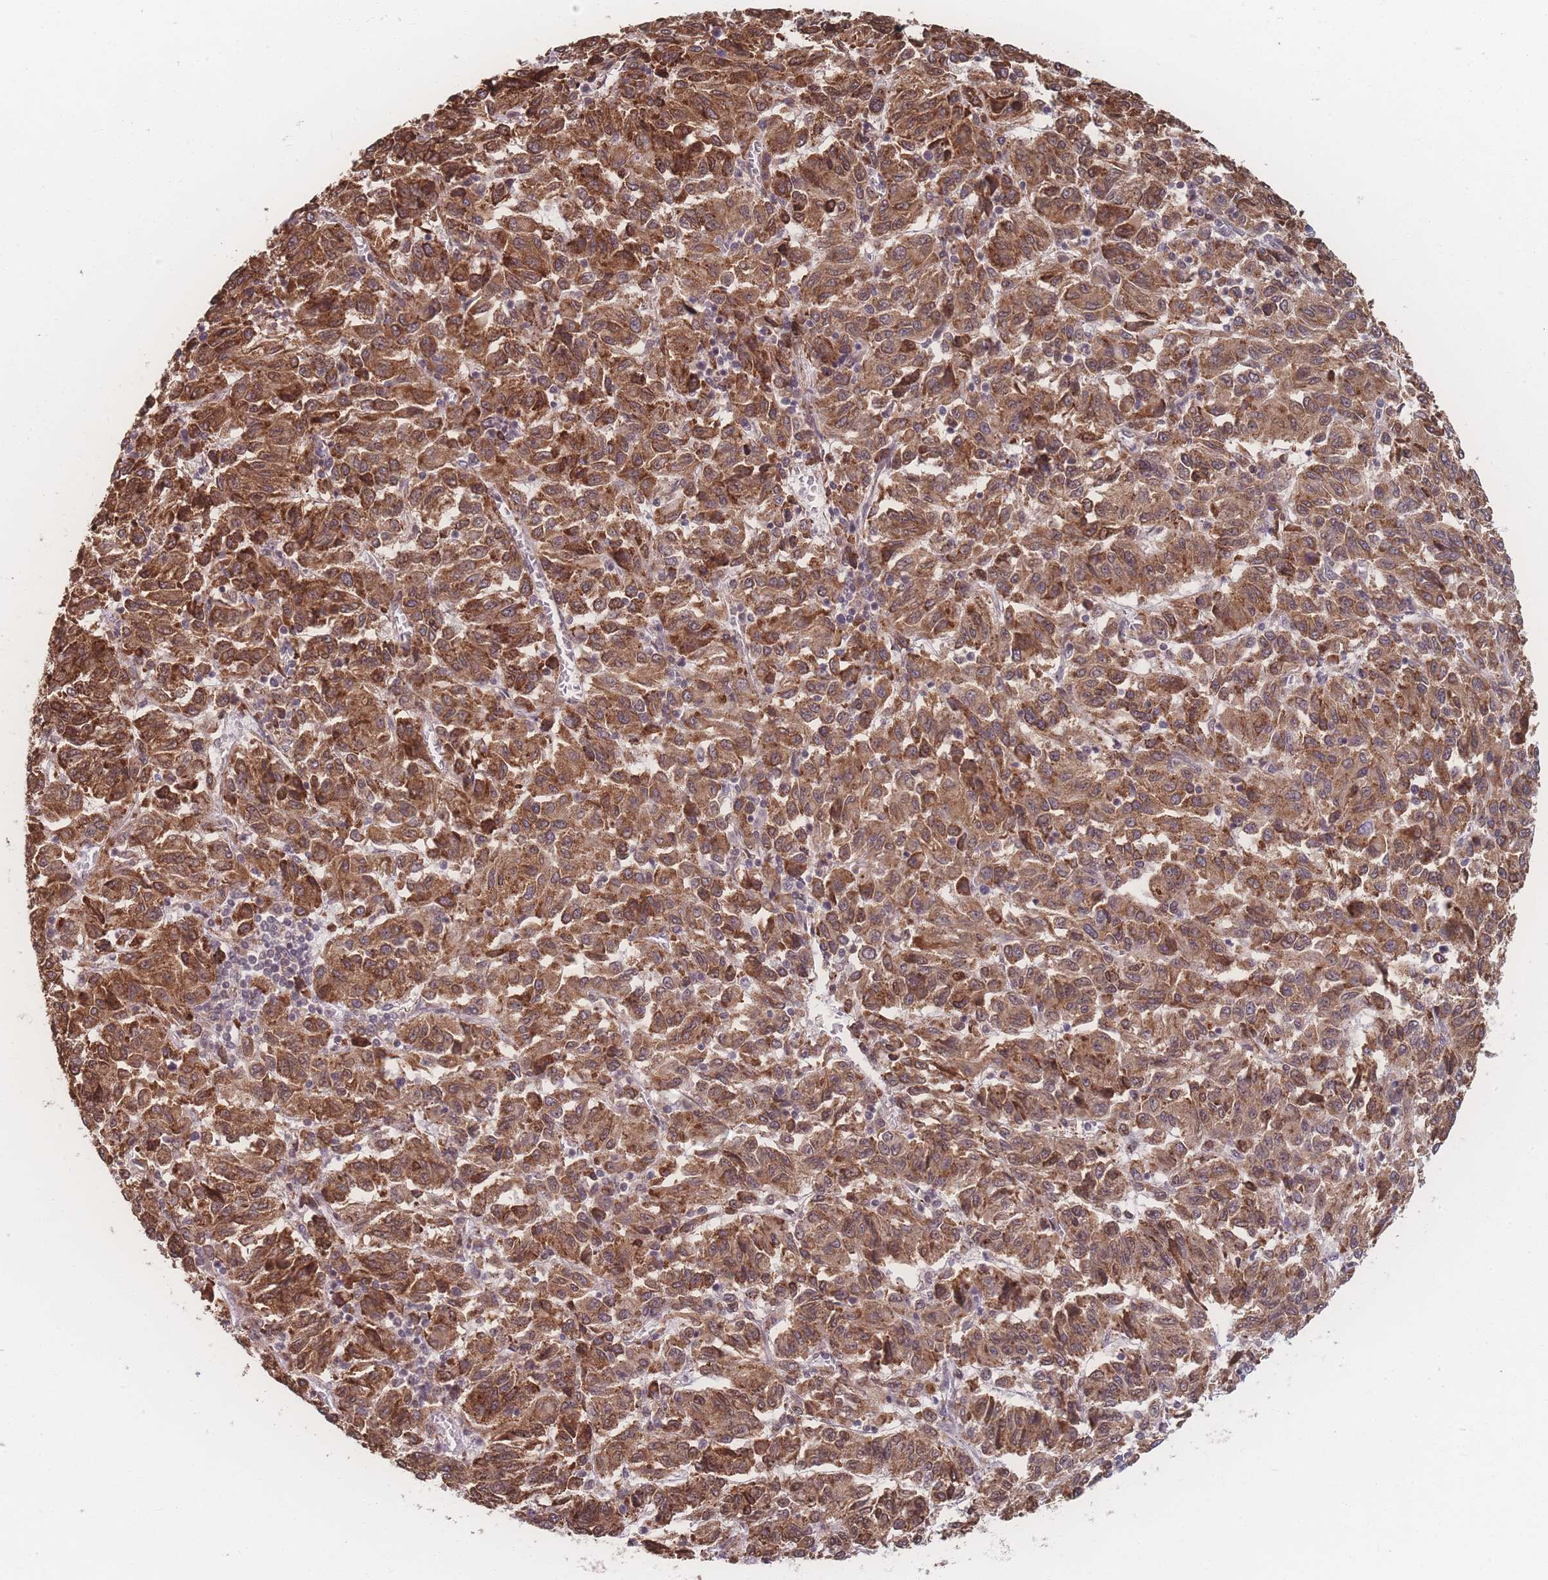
{"staining": {"intensity": "strong", "quantity": ">75%", "location": "cytoplasmic/membranous,nuclear"}, "tissue": "melanoma", "cell_type": "Tumor cells", "image_type": "cancer", "snomed": [{"axis": "morphology", "description": "Malignant melanoma, Metastatic site"}, {"axis": "topography", "description": "Lung"}], "caption": "Immunohistochemistry (IHC) staining of malignant melanoma (metastatic site), which demonstrates high levels of strong cytoplasmic/membranous and nuclear staining in about >75% of tumor cells indicating strong cytoplasmic/membranous and nuclear protein expression. The staining was performed using DAB (3,3'-diaminobenzidine) (brown) for protein detection and nuclei were counterstained in hematoxylin (blue).", "gene": "ZC3H13", "patient": {"sex": "male", "age": 64}}